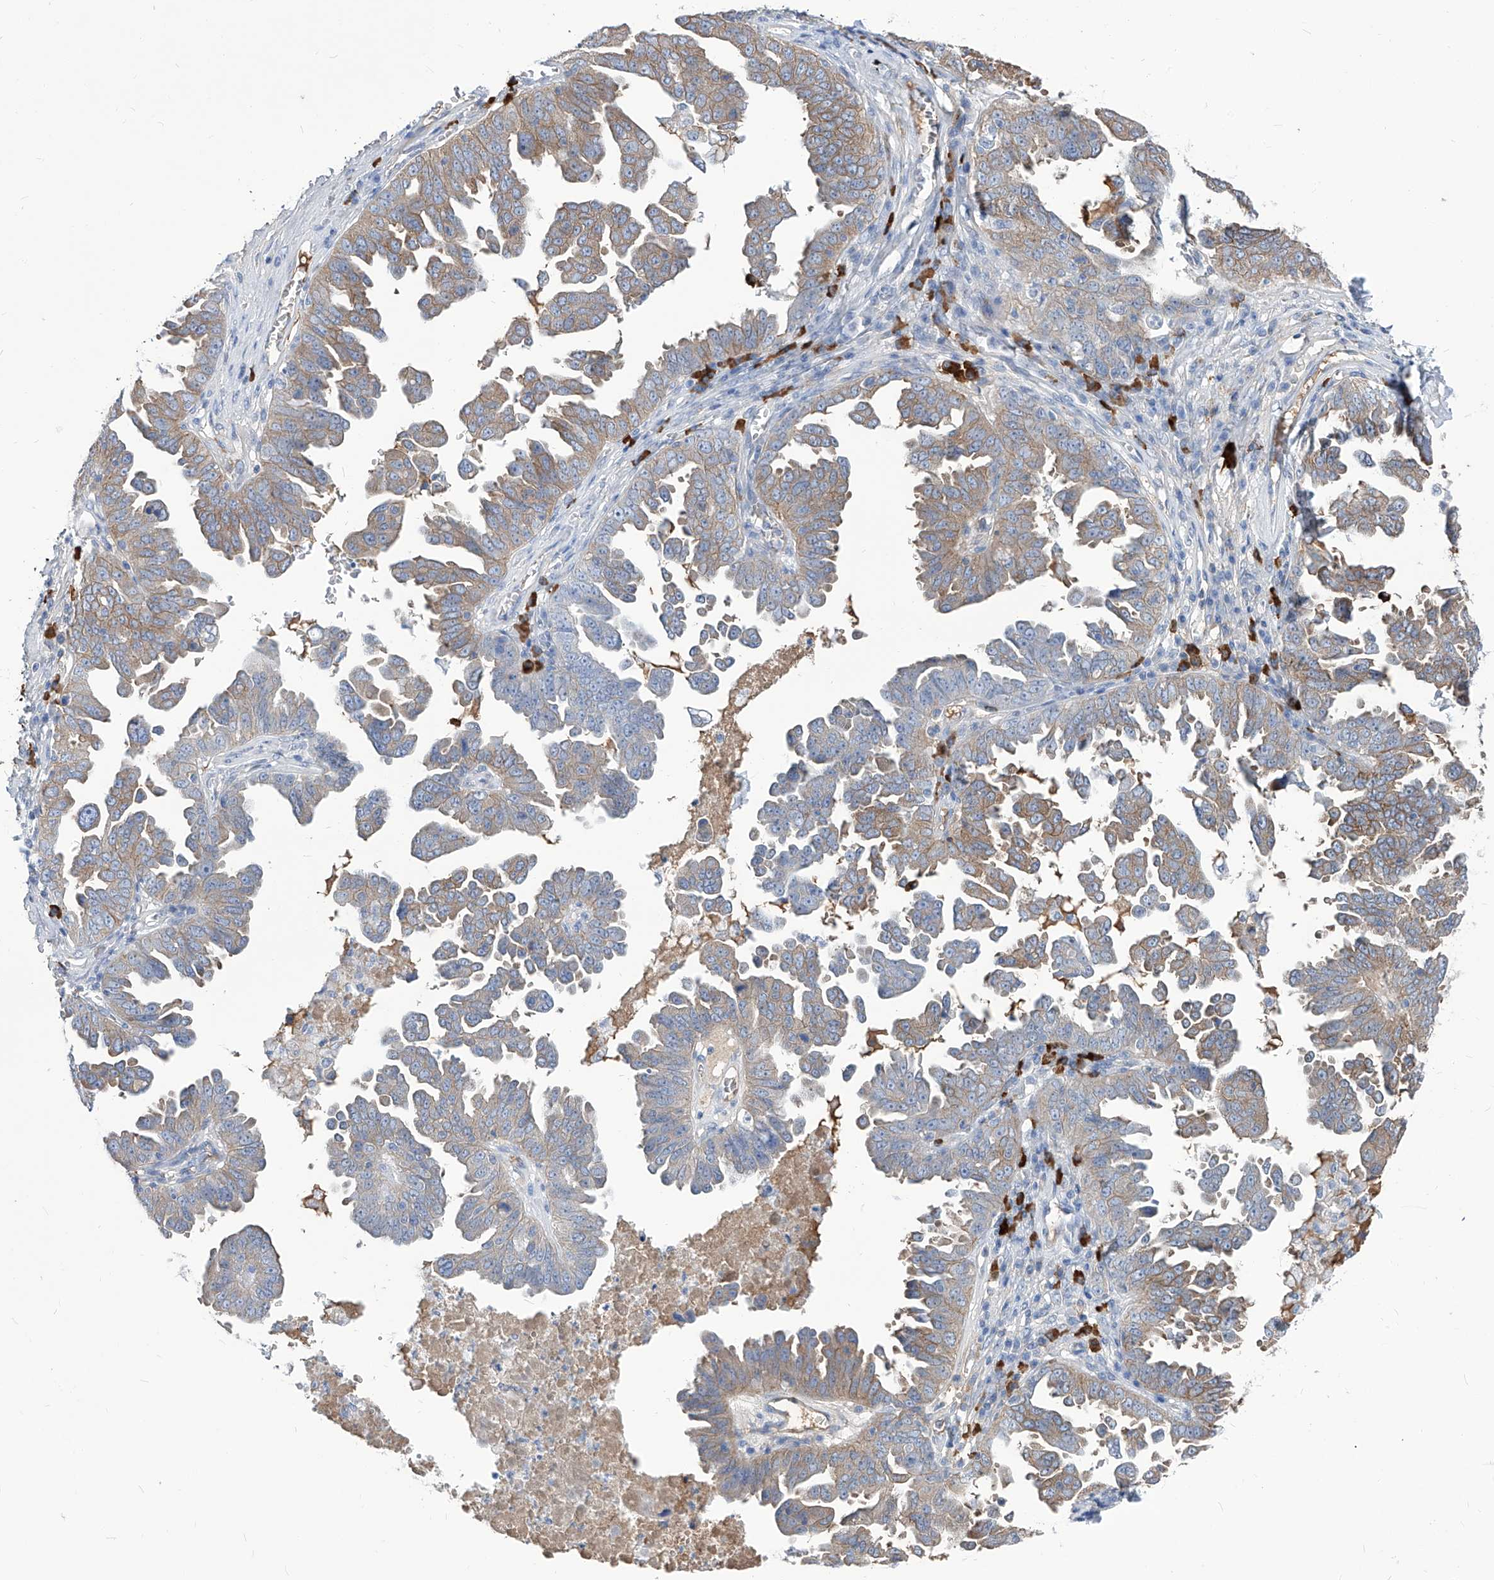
{"staining": {"intensity": "weak", "quantity": "25%-75%", "location": "cytoplasmic/membranous"}, "tissue": "ovarian cancer", "cell_type": "Tumor cells", "image_type": "cancer", "snomed": [{"axis": "morphology", "description": "Carcinoma, endometroid"}, {"axis": "topography", "description": "Ovary"}], "caption": "High-power microscopy captured an immunohistochemistry (IHC) image of ovarian cancer, revealing weak cytoplasmic/membranous staining in about 25%-75% of tumor cells.", "gene": "AKAP10", "patient": {"sex": "female", "age": 62}}